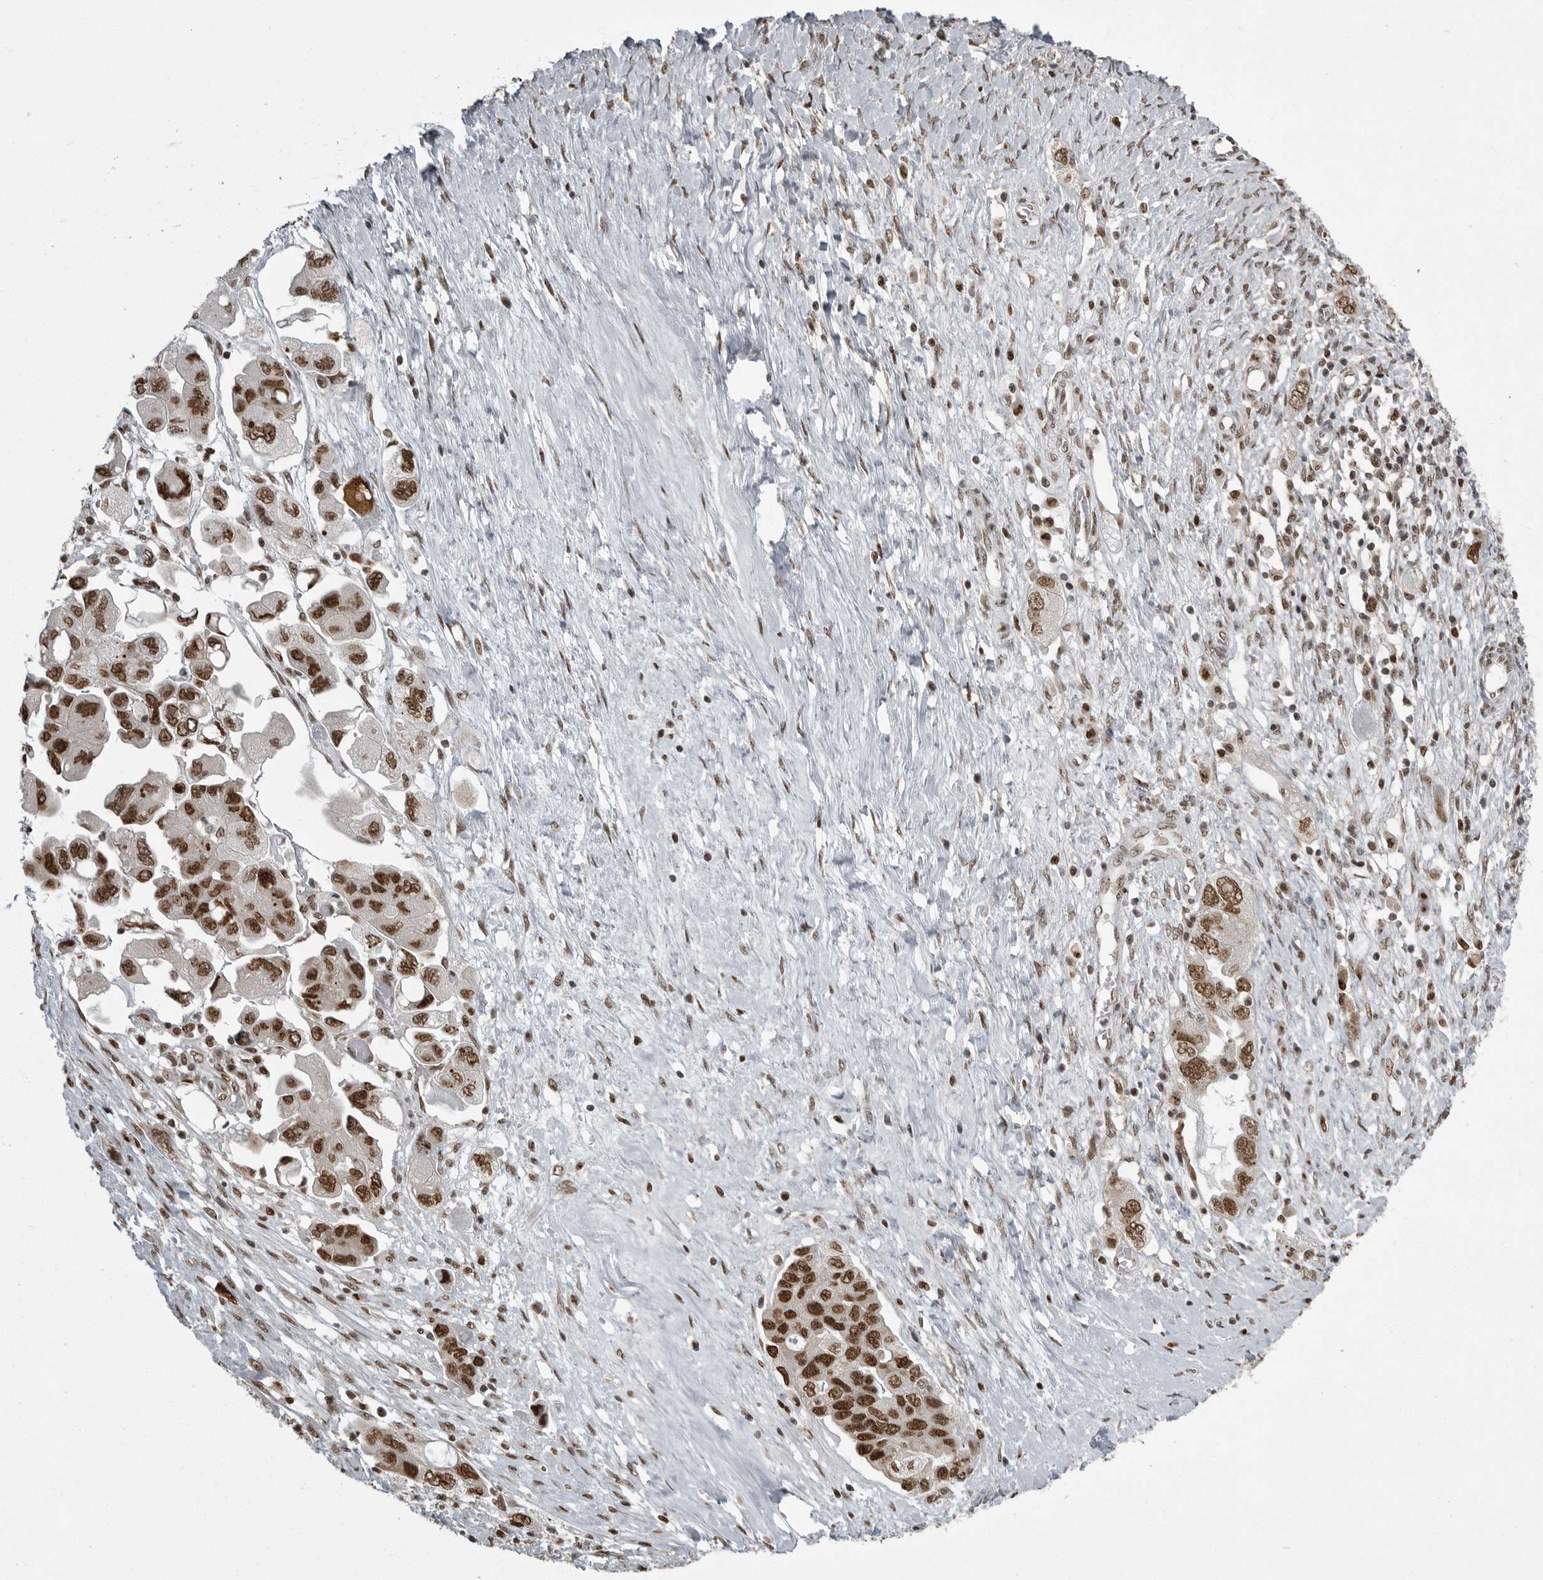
{"staining": {"intensity": "strong", "quantity": ">75%", "location": "nuclear"}, "tissue": "ovarian cancer", "cell_type": "Tumor cells", "image_type": "cancer", "snomed": [{"axis": "morphology", "description": "Carcinoma, NOS"}, {"axis": "morphology", "description": "Cystadenocarcinoma, serous, NOS"}, {"axis": "topography", "description": "Ovary"}], "caption": "DAB (3,3'-diaminobenzidine) immunohistochemical staining of human ovarian cancer exhibits strong nuclear protein staining in approximately >75% of tumor cells.", "gene": "YAF2", "patient": {"sex": "female", "age": 69}}